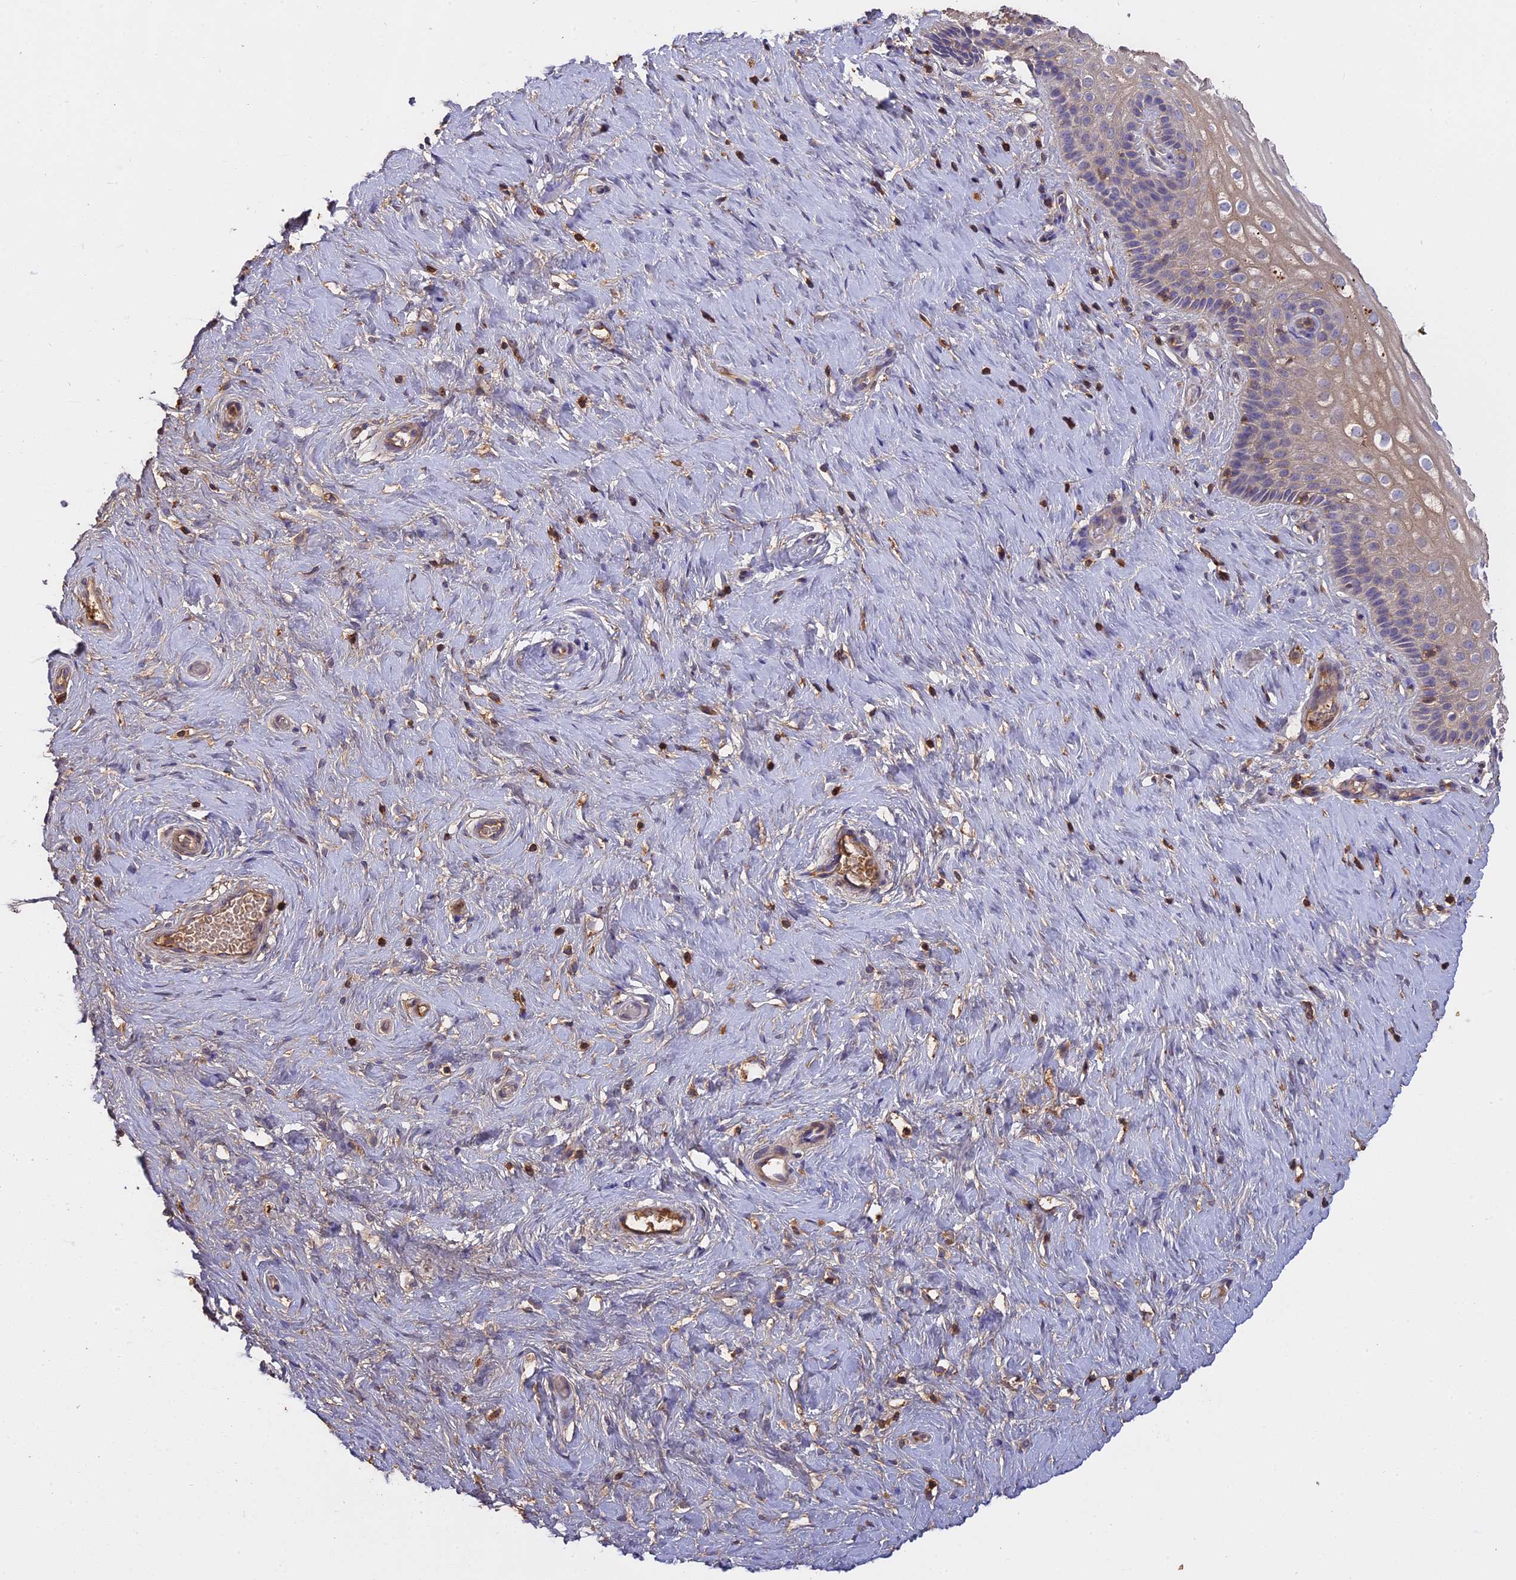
{"staining": {"intensity": "negative", "quantity": "none", "location": "none"}, "tissue": "cervix", "cell_type": "Glandular cells", "image_type": "normal", "snomed": [{"axis": "morphology", "description": "Normal tissue, NOS"}, {"axis": "topography", "description": "Cervix"}], "caption": "Human cervix stained for a protein using immunohistochemistry exhibits no positivity in glandular cells.", "gene": "CFAP119", "patient": {"sex": "female", "age": 33}}